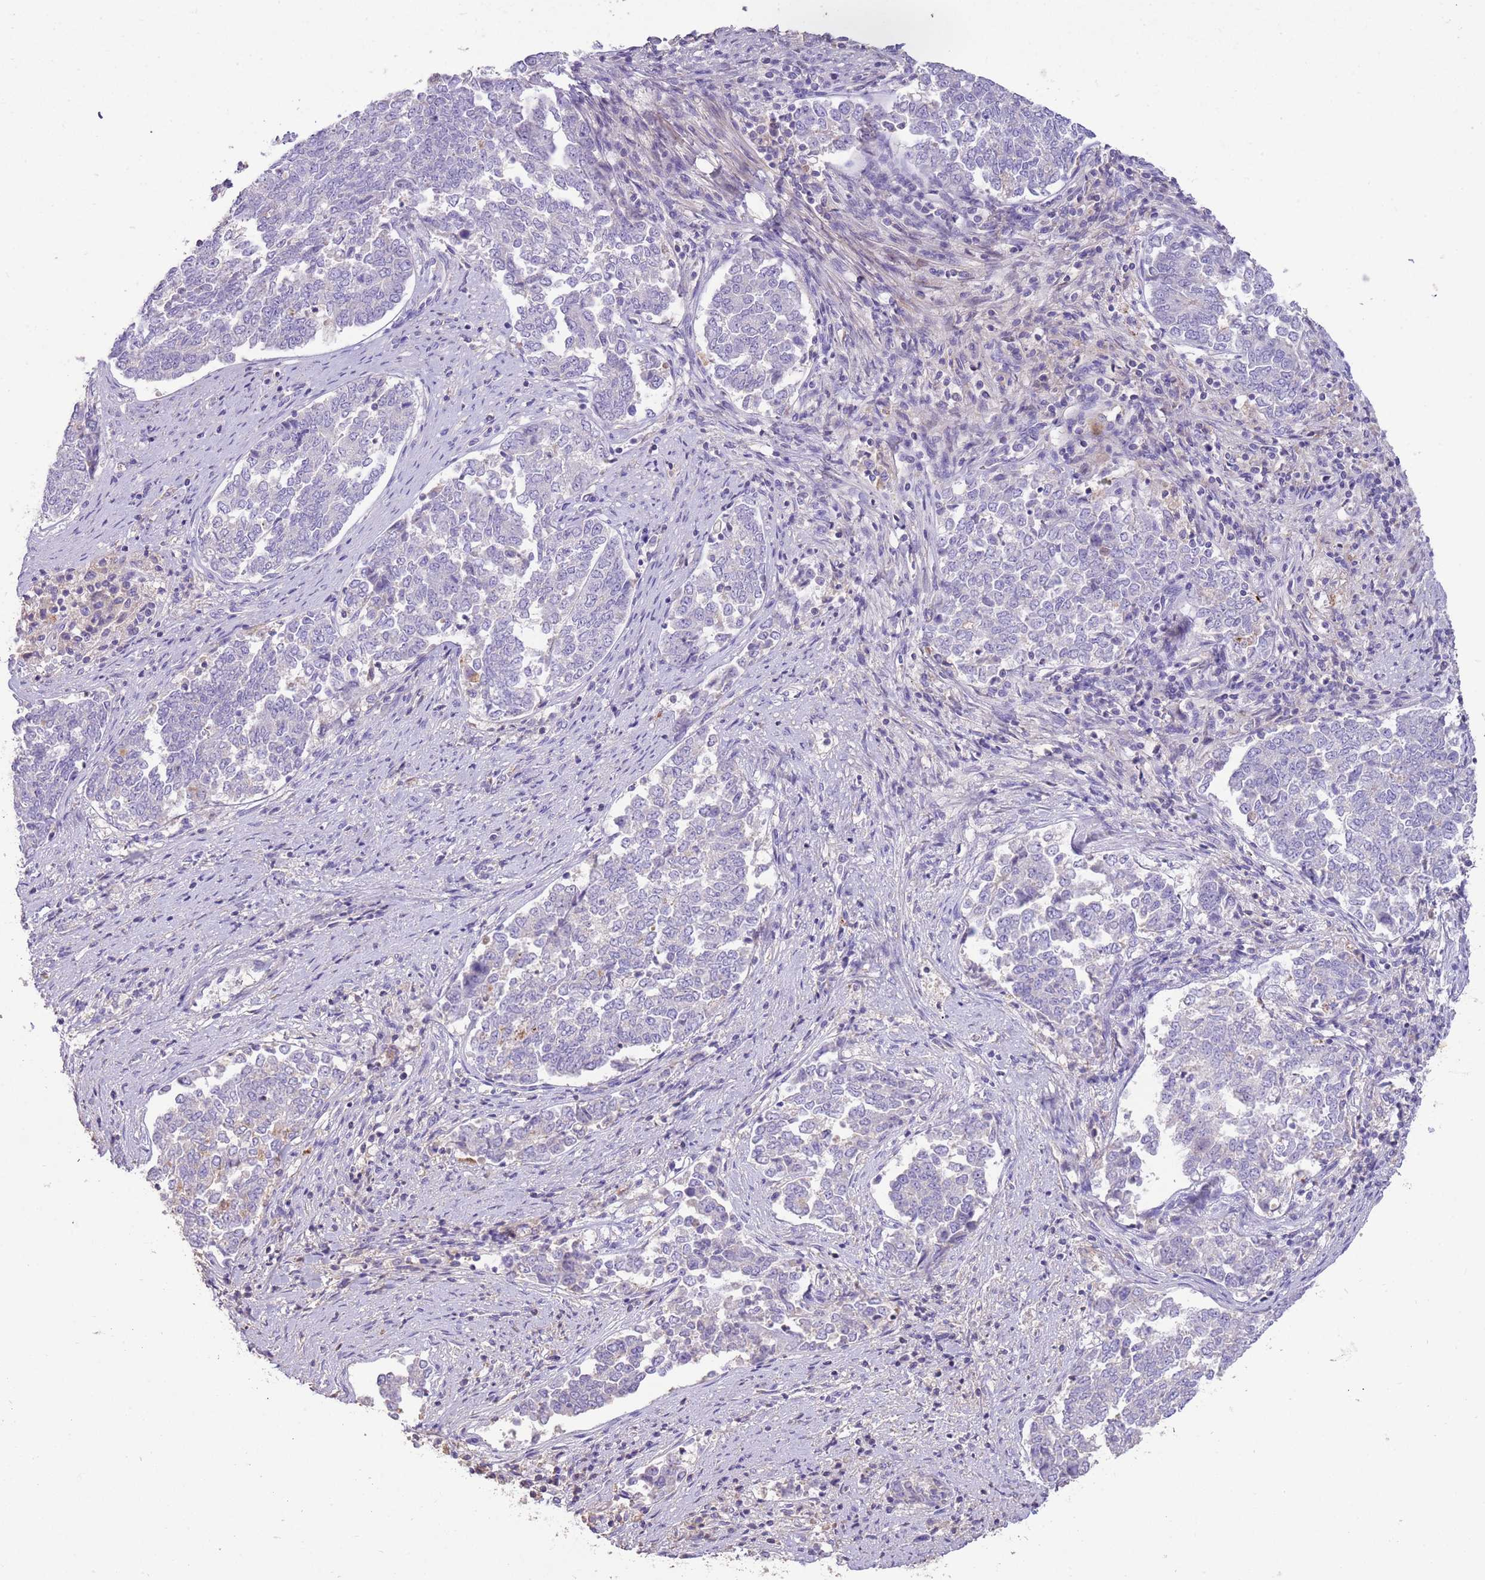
{"staining": {"intensity": "negative", "quantity": "none", "location": "none"}, "tissue": "endometrial cancer", "cell_type": "Tumor cells", "image_type": "cancer", "snomed": [{"axis": "morphology", "description": "Adenocarcinoma, NOS"}, {"axis": "topography", "description": "Endometrium"}], "caption": "An immunohistochemistry micrograph of endometrial cancer is shown. There is no staining in tumor cells of endometrial cancer.", "gene": "SFTPA1", "patient": {"sex": "female", "age": 80}}